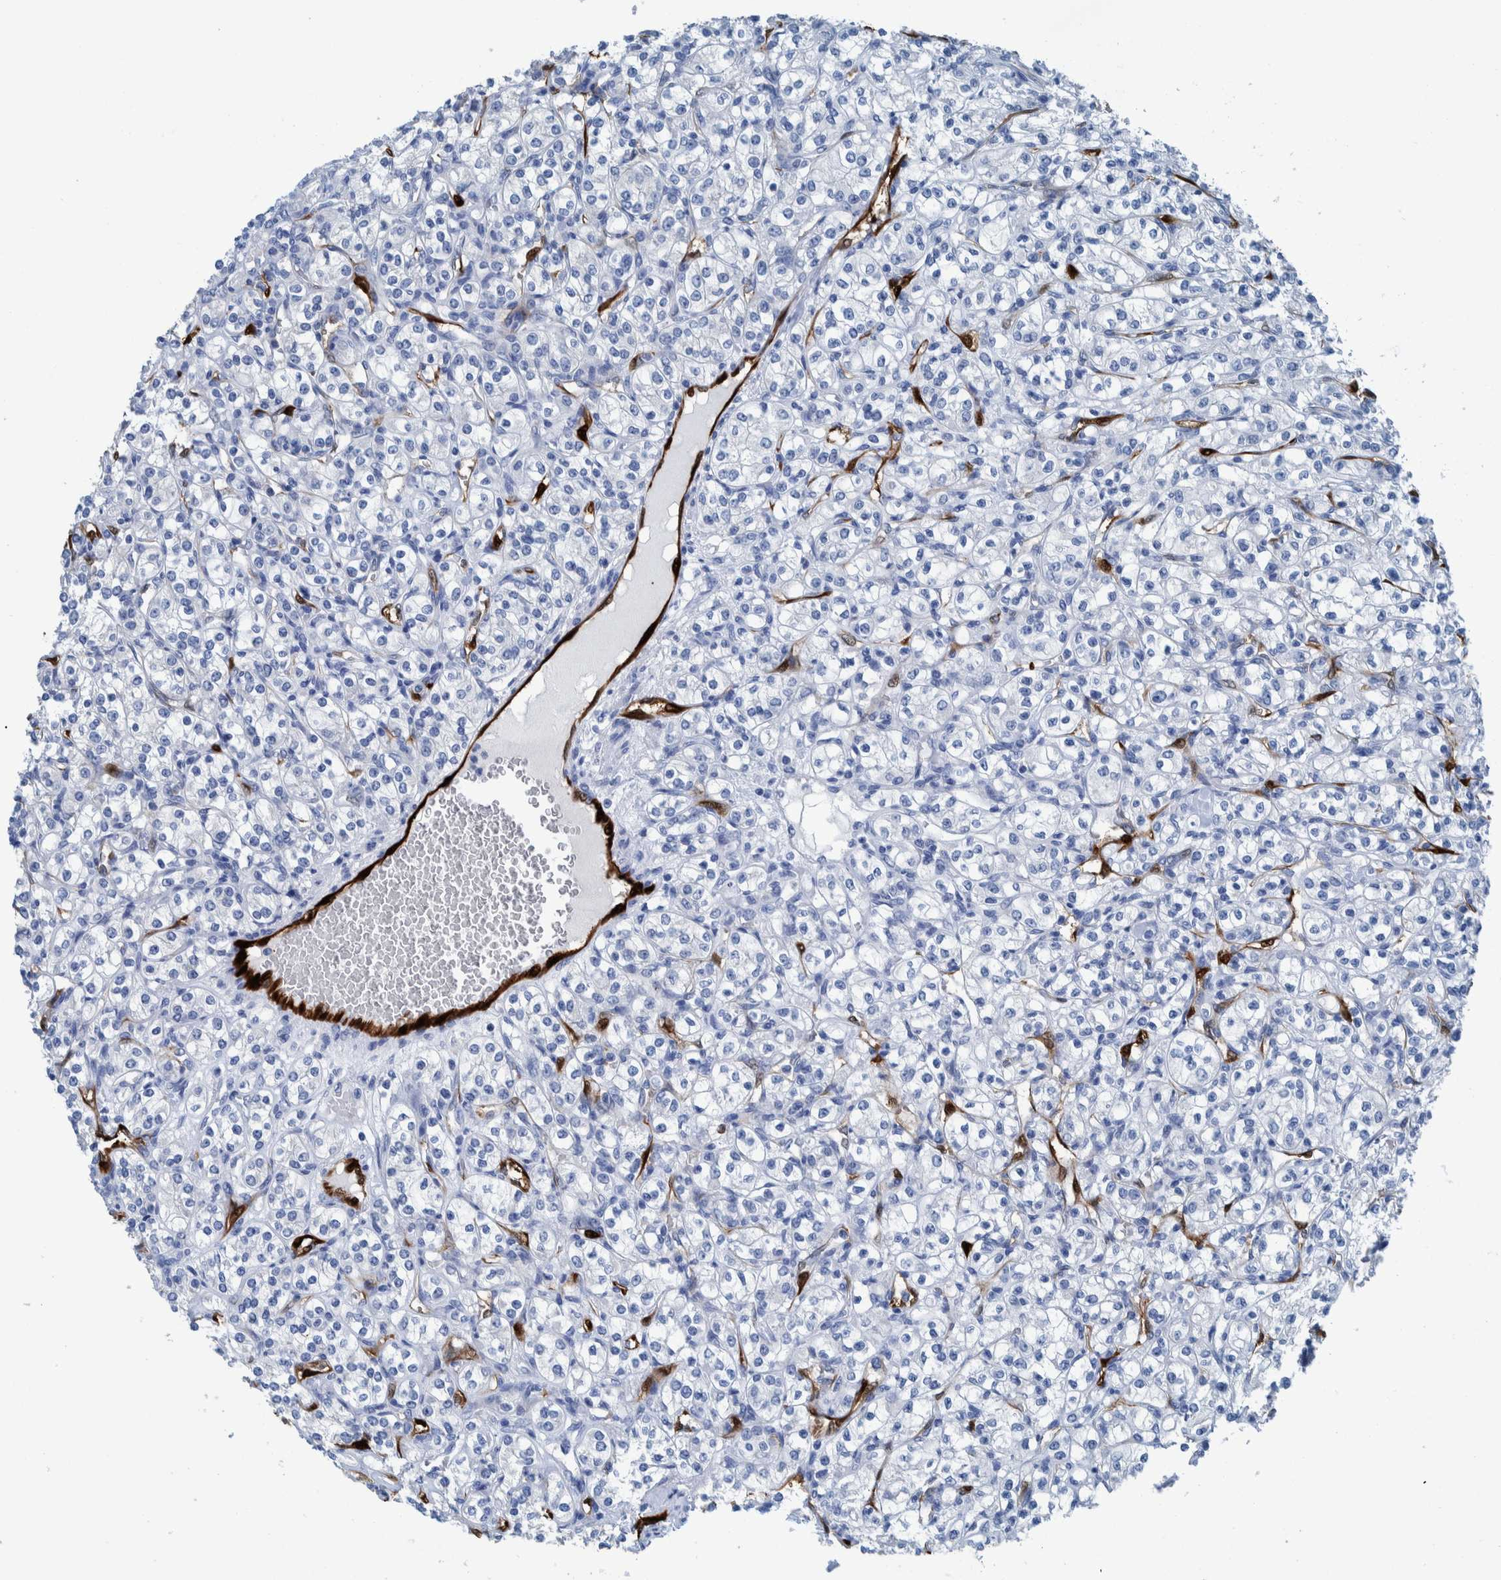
{"staining": {"intensity": "negative", "quantity": "none", "location": "none"}, "tissue": "renal cancer", "cell_type": "Tumor cells", "image_type": "cancer", "snomed": [{"axis": "morphology", "description": "Adenocarcinoma, NOS"}, {"axis": "topography", "description": "Kidney"}], "caption": "Immunohistochemical staining of renal cancer reveals no significant expression in tumor cells.", "gene": "IDO1", "patient": {"sex": "male", "age": 77}}